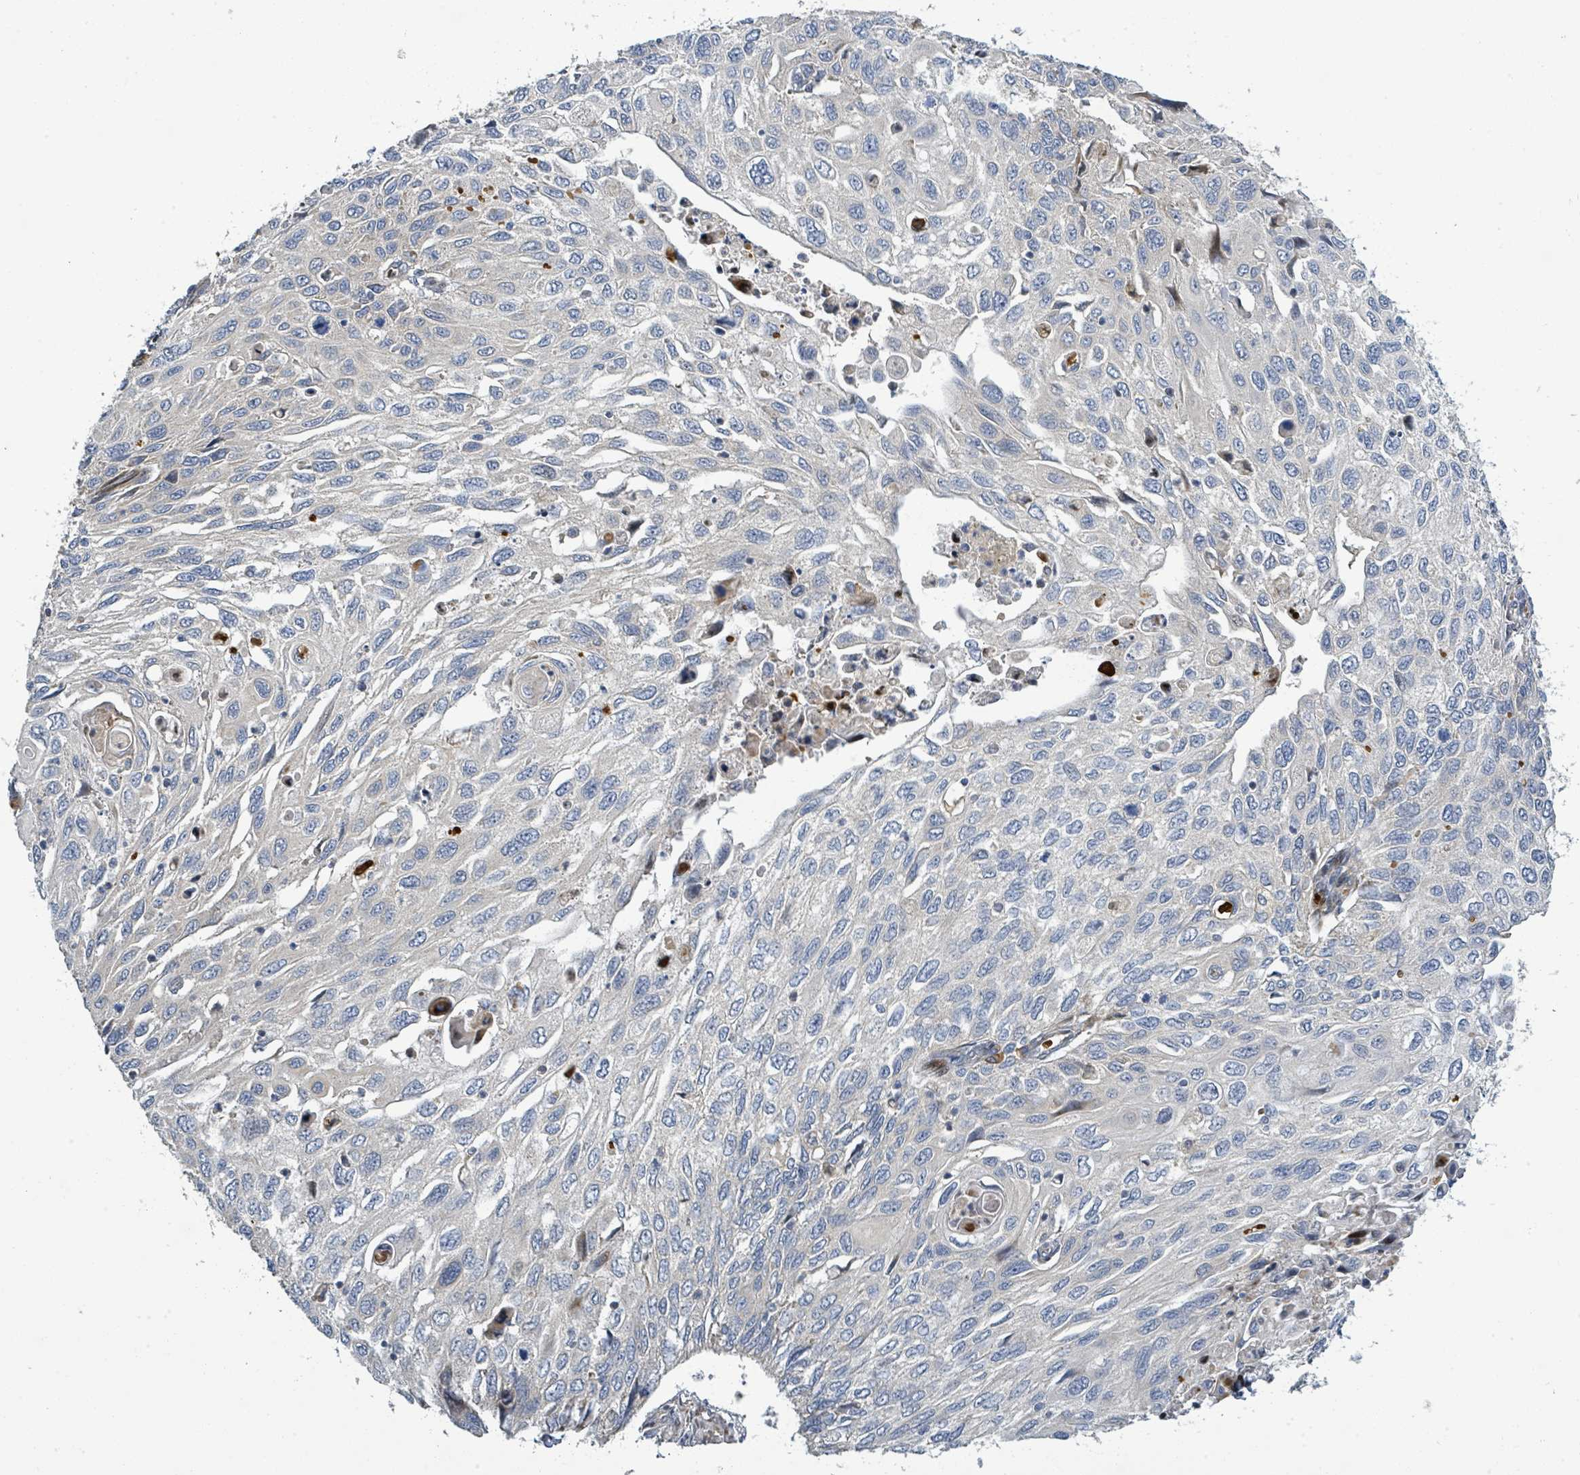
{"staining": {"intensity": "moderate", "quantity": "<25%", "location": "cytoplasmic/membranous"}, "tissue": "cervical cancer", "cell_type": "Tumor cells", "image_type": "cancer", "snomed": [{"axis": "morphology", "description": "Squamous cell carcinoma, NOS"}, {"axis": "topography", "description": "Cervix"}], "caption": "Approximately <25% of tumor cells in human cervical squamous cell carcinoma demonstrate moderate cytoplasmic/membranous protein positivity as visualized by brown immunohistochemical staining.", "gene": "CFAP210", "patient": {"sex": "female", "age": 70}}